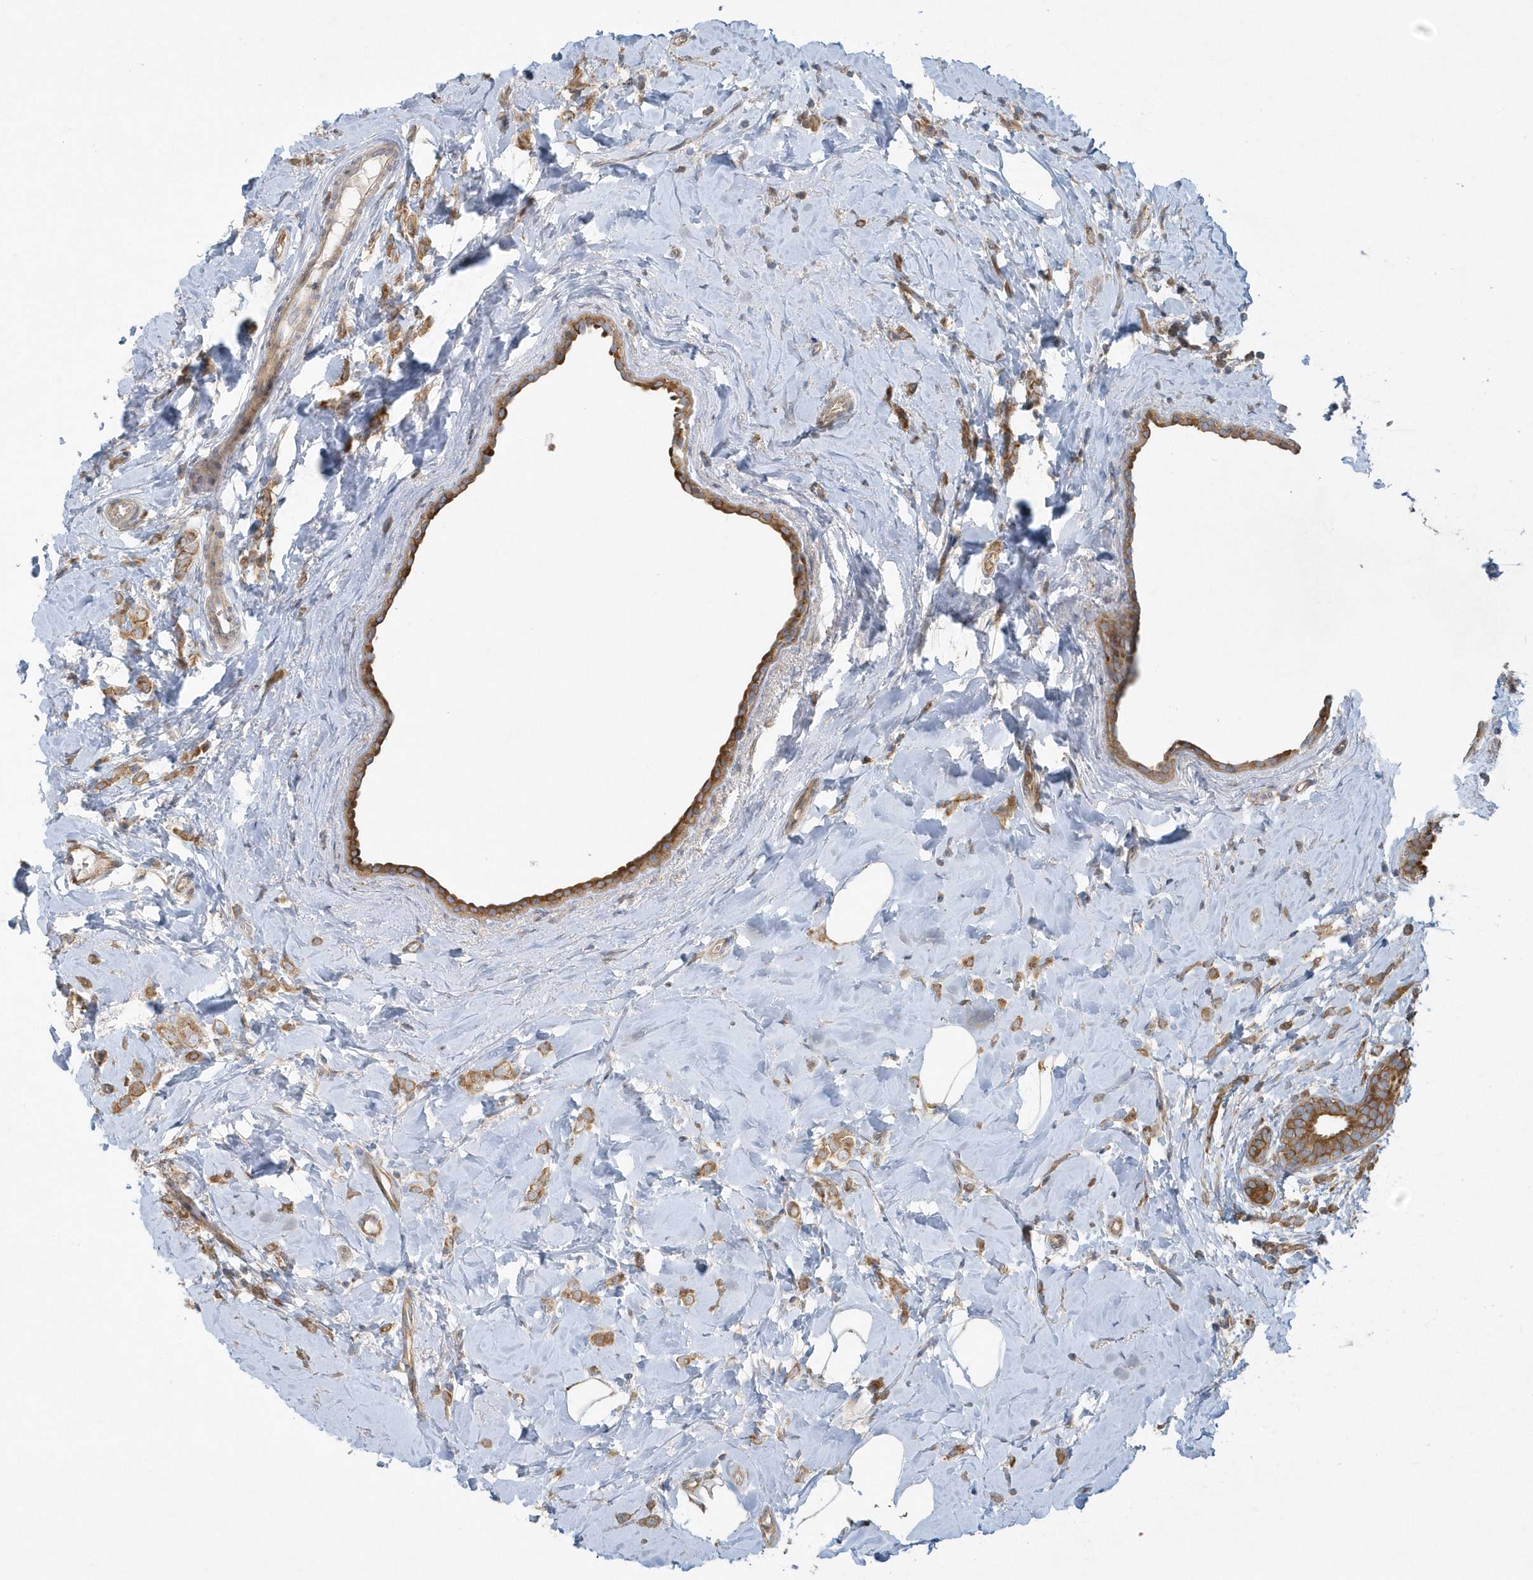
{"staining": {"intensity": "moderate", "quantity": ">75%", "location": "cytoplasmic/membranous"}, "tissue": "breast cancer", "cell_type": "Tumor cells", "image_type": "cancer", "snomed": [{"axis": "morphology", "description": "Lobular carcinoma"}, {"axis": "topography", "description": "Breast"}], "caption": "The image demonstrates staining of breast cancer, revealing moderate cytoplasmic/membranous protein expression (brown color) within tumor cells.", "gene": "CNOT10", "patient": {"sex": "female", "age": 47}}